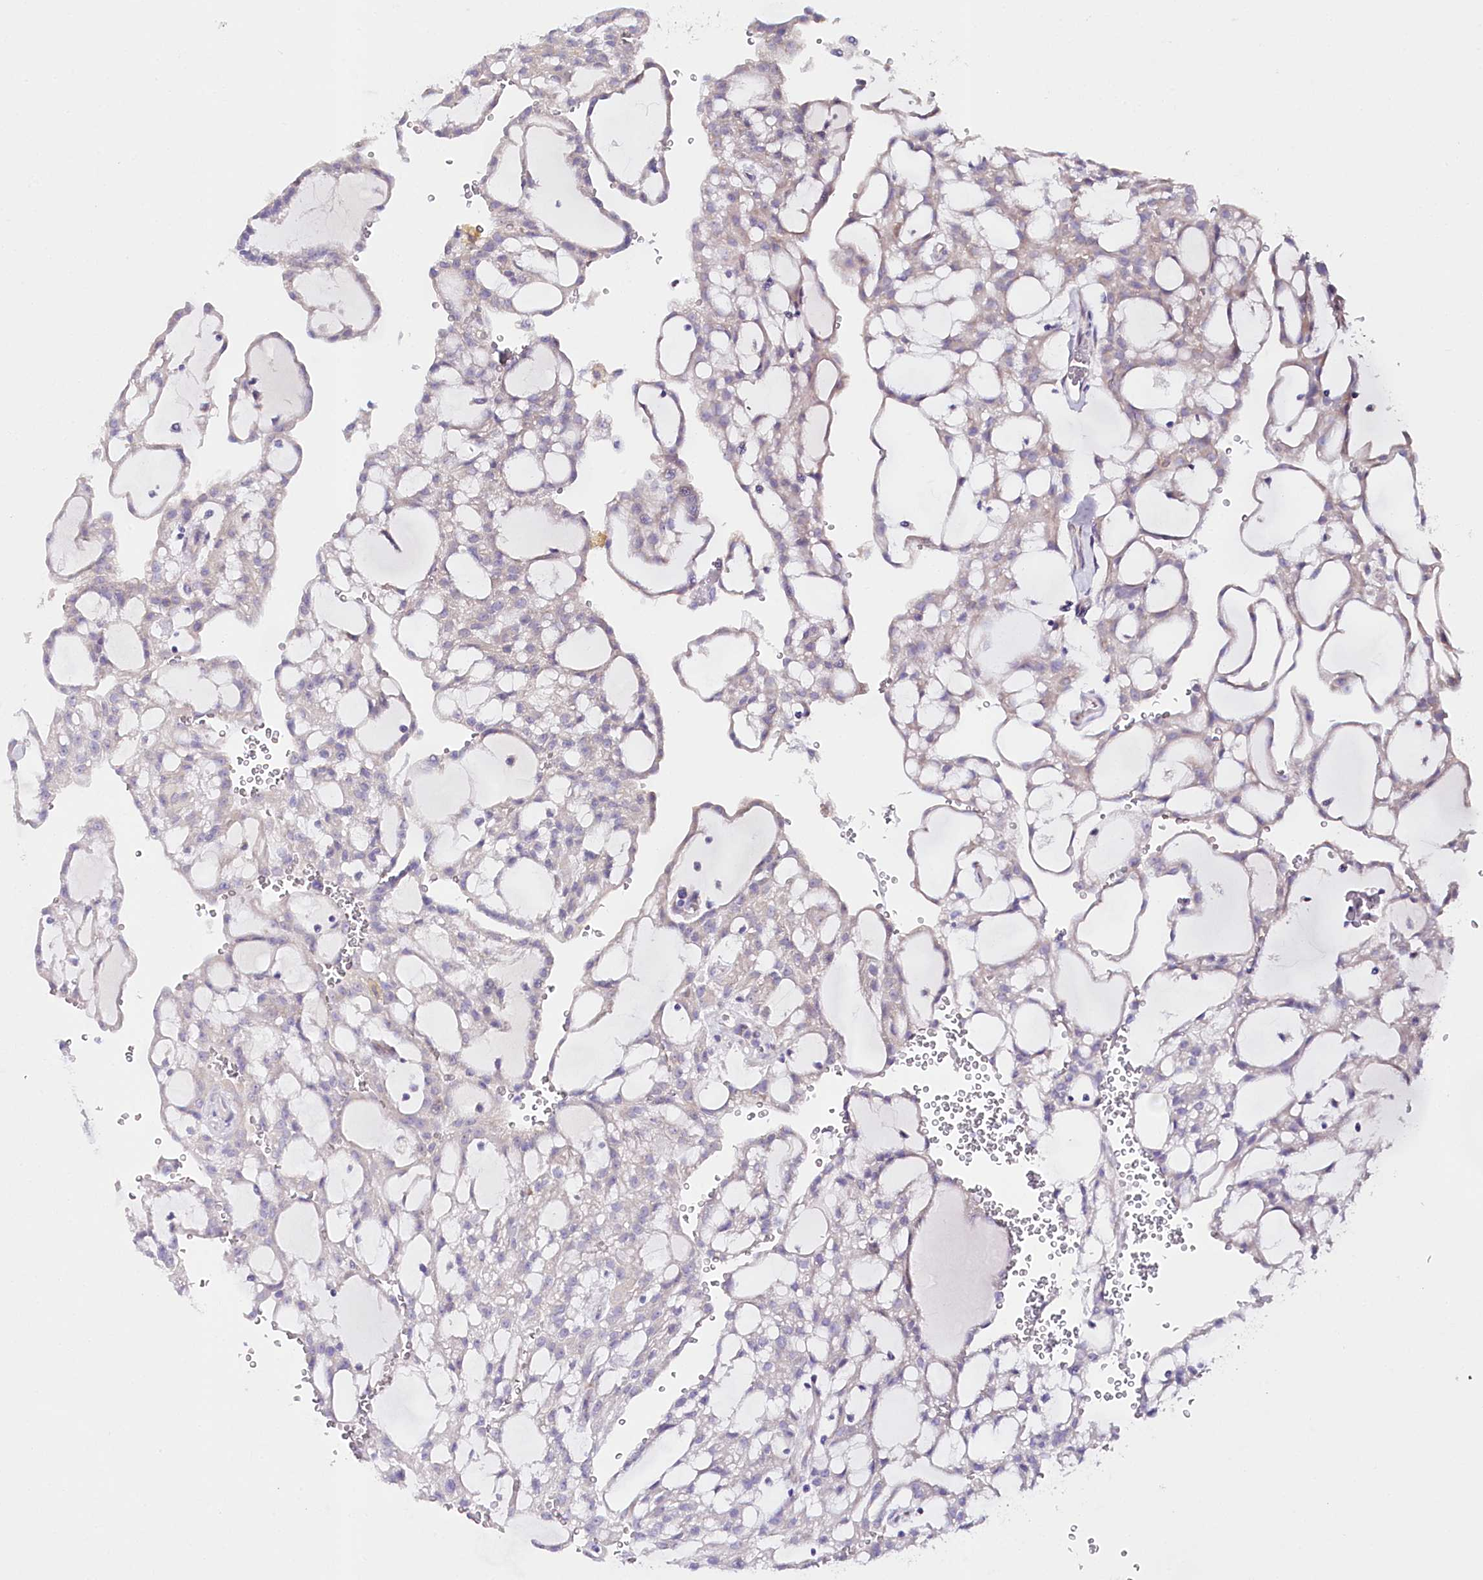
{"staining": {"intensity": "weak", "quantity": "<25%", "location": "cytoplasmic/membranous"}, "tissue": "renal cancer", "cell_type": "Tumor cells", "image_type": "cancer", "snomed": [{"axis": "morphology", "description": "Adenocarcinoma, NOS"}, {"axis": "topography", "description": "Kidney"}], "caption": "This is a micrograph of immunohistochemistry staining of renal cancer (adenocarcinoma), which shows no expression in tumor cells.", "gene": "CSN3", "patient": {"sex": "male", "age": 63}}